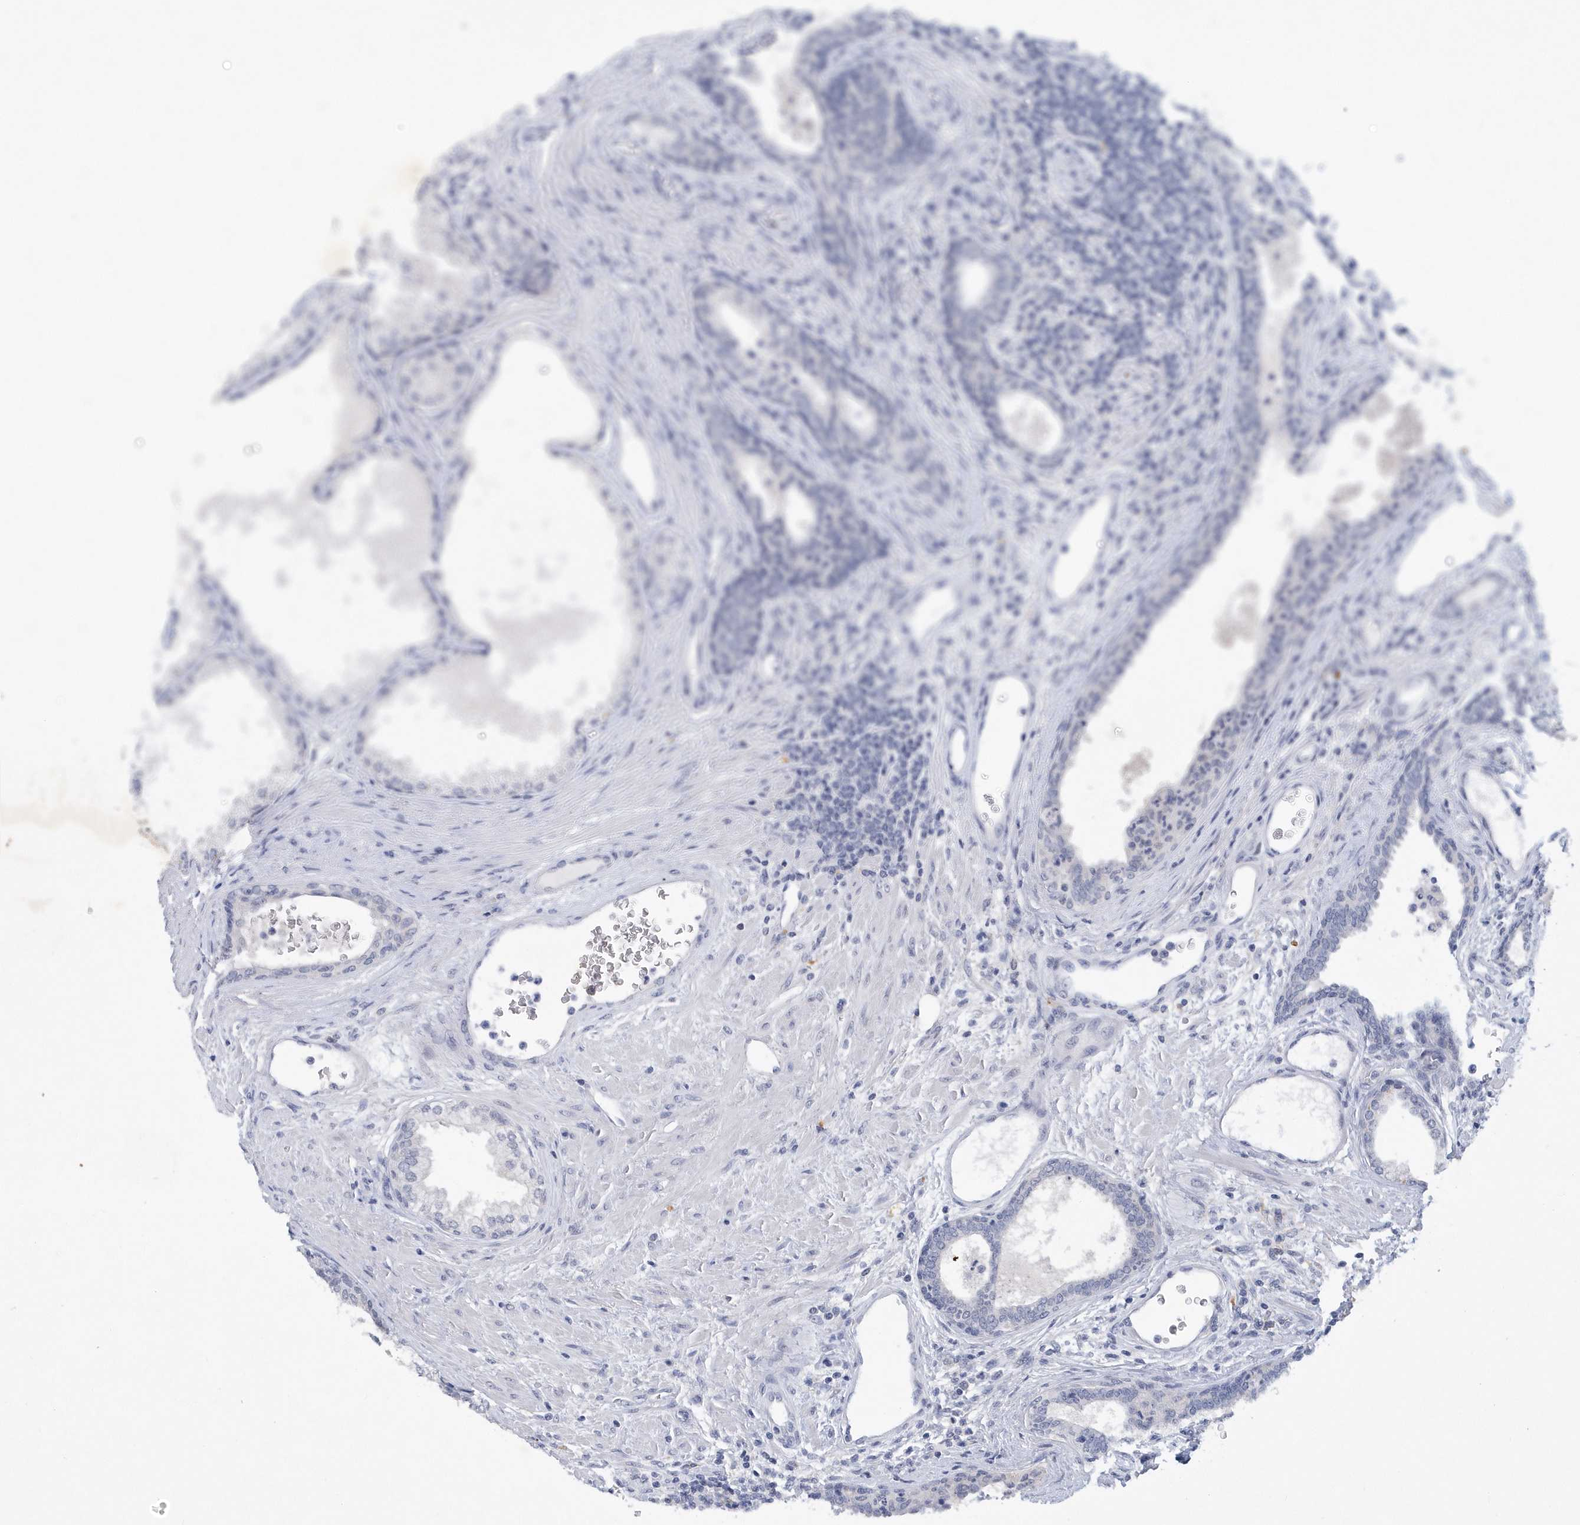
{"staining": {"intensity": "negative", "quantity": "none", "location": "none"}, "tissue": "prostate", "cell_type": "Glandular cells", "image_type": "normal", "snomed": [{"axis": "morphology", "description": "Normal tissue, NOS"}, {"axis": "topography", "description": "Prostate"}], "caption": "The IHC photomicrograph has no significant staining in glandular cells of prostate.", "gene": "SRGAP3", "patient": {"sex": "male", "age": 76}}